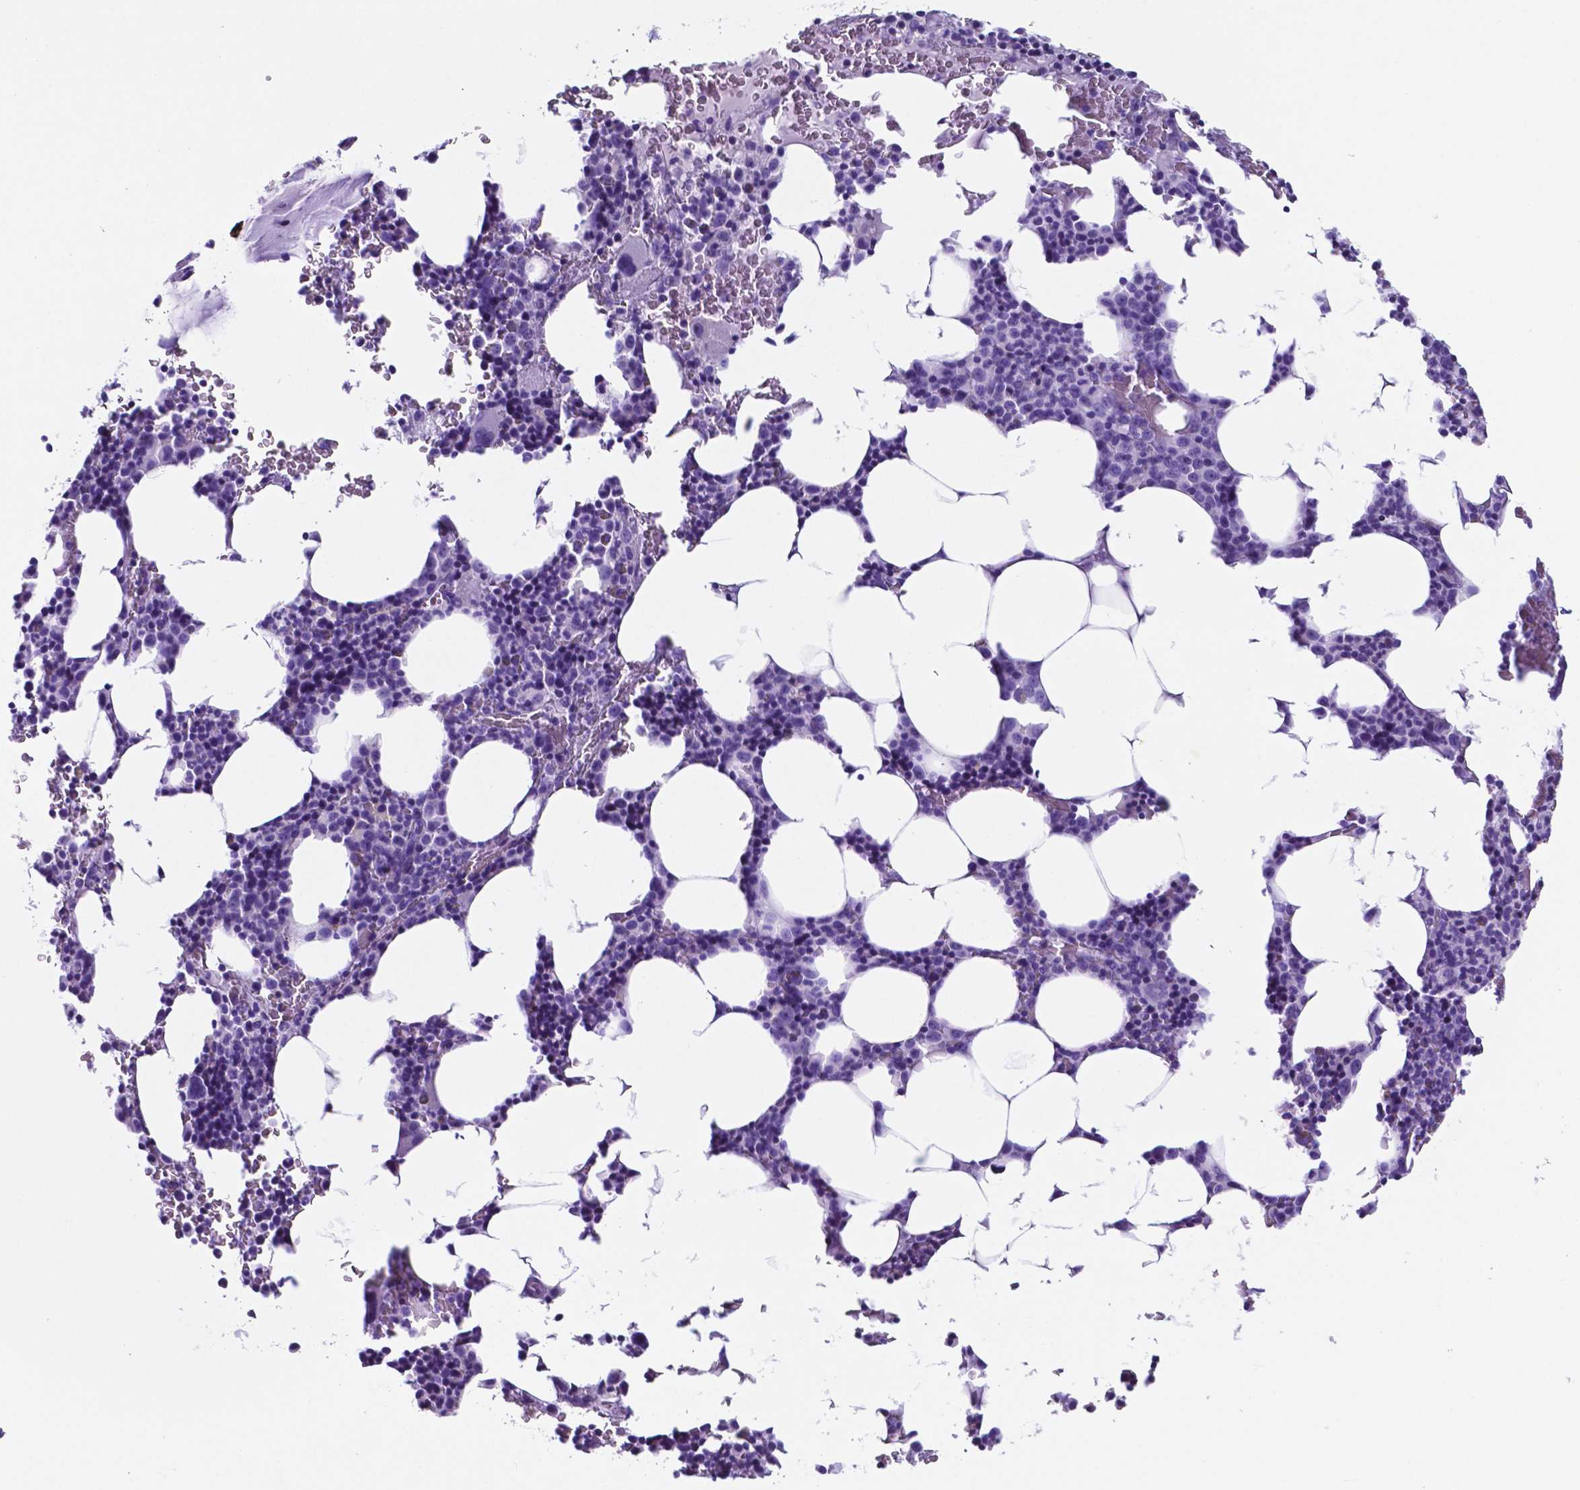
{"staining": {"intensity": "negative", "quantity": "none", "location": "none"}, "tissue": "bone marrow", "cell_type": "Hematopoietic cells", "image_type": "normal", "snomed": [{"axis": "morphology", "description": "Normal tissue, NOS"}, {"axis": "topography", "description": "Bone marrow"}], "caption": "Micrograph shows no significant protein positivity in hematopoietic cells of benign bone marrow. Brightfield microscopy of immunohistochemistry (IHC) stained with DAB (3,3'-diaminobenzidine) (brown) and hematoxylin (blue), captured at high magnification.", "gene": "DNAAF8", "patient": {"sex": "male", "age": 73}}